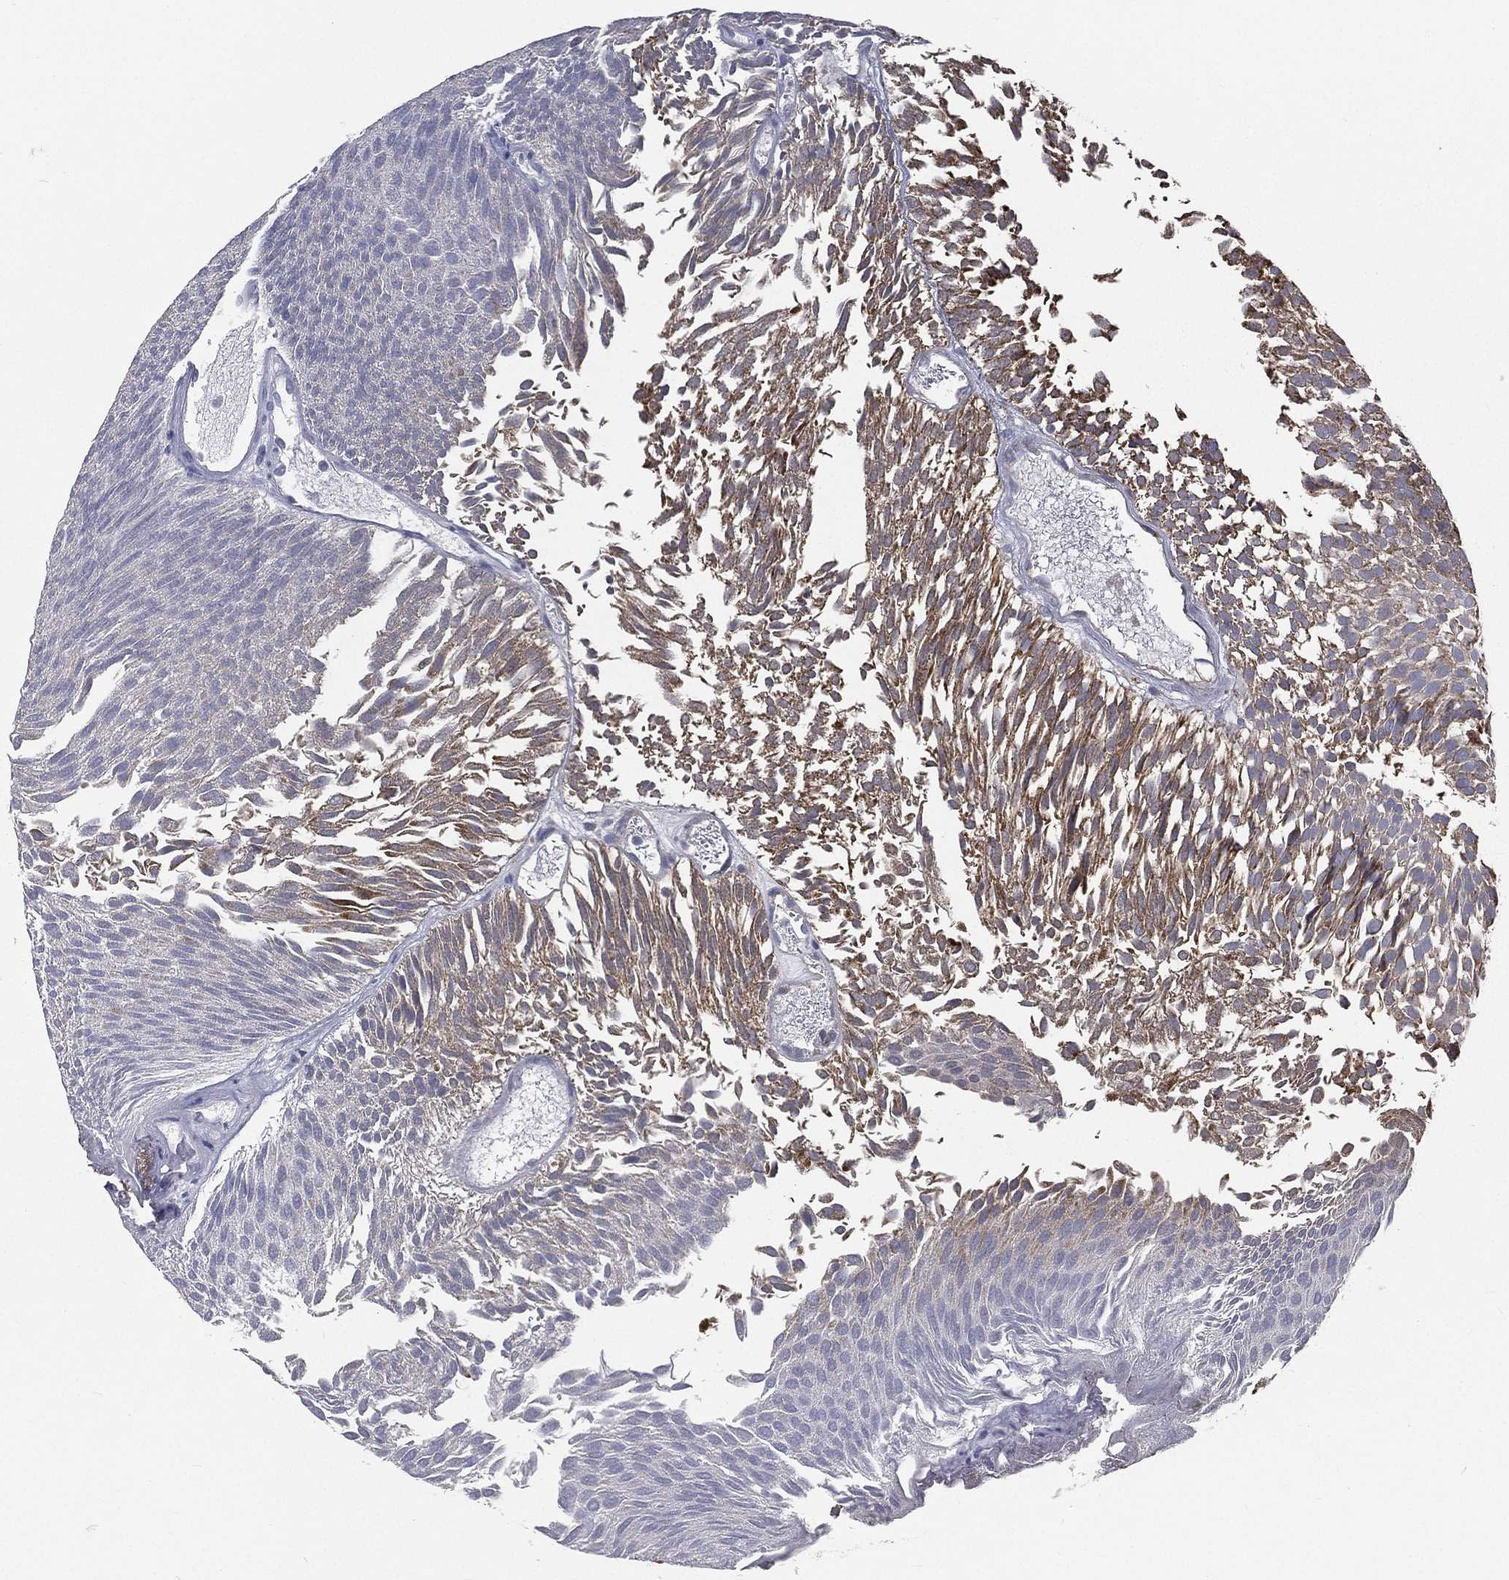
{"staining": {"intensity": "moderate", "quantity": "25%-75%", "location": "cytoplasmic/membranous"}, "tissue": "urothelial cancer", "cell_type": "Tumor cells", "image_type": "cancer", "snomed": [{"axis": "morphology", "description": "Urothelial carcinoma, Low grade"}, {"axis": "topography", "description": "Urinary bladder"}], "caption": "A brown stain highlights moderate cytoplasmic/membranous expression of a protein in low-grade urothelial carcinoma tumor cells.", "gene": "HADH", "patient": {"sex": "male", "age": 52}}